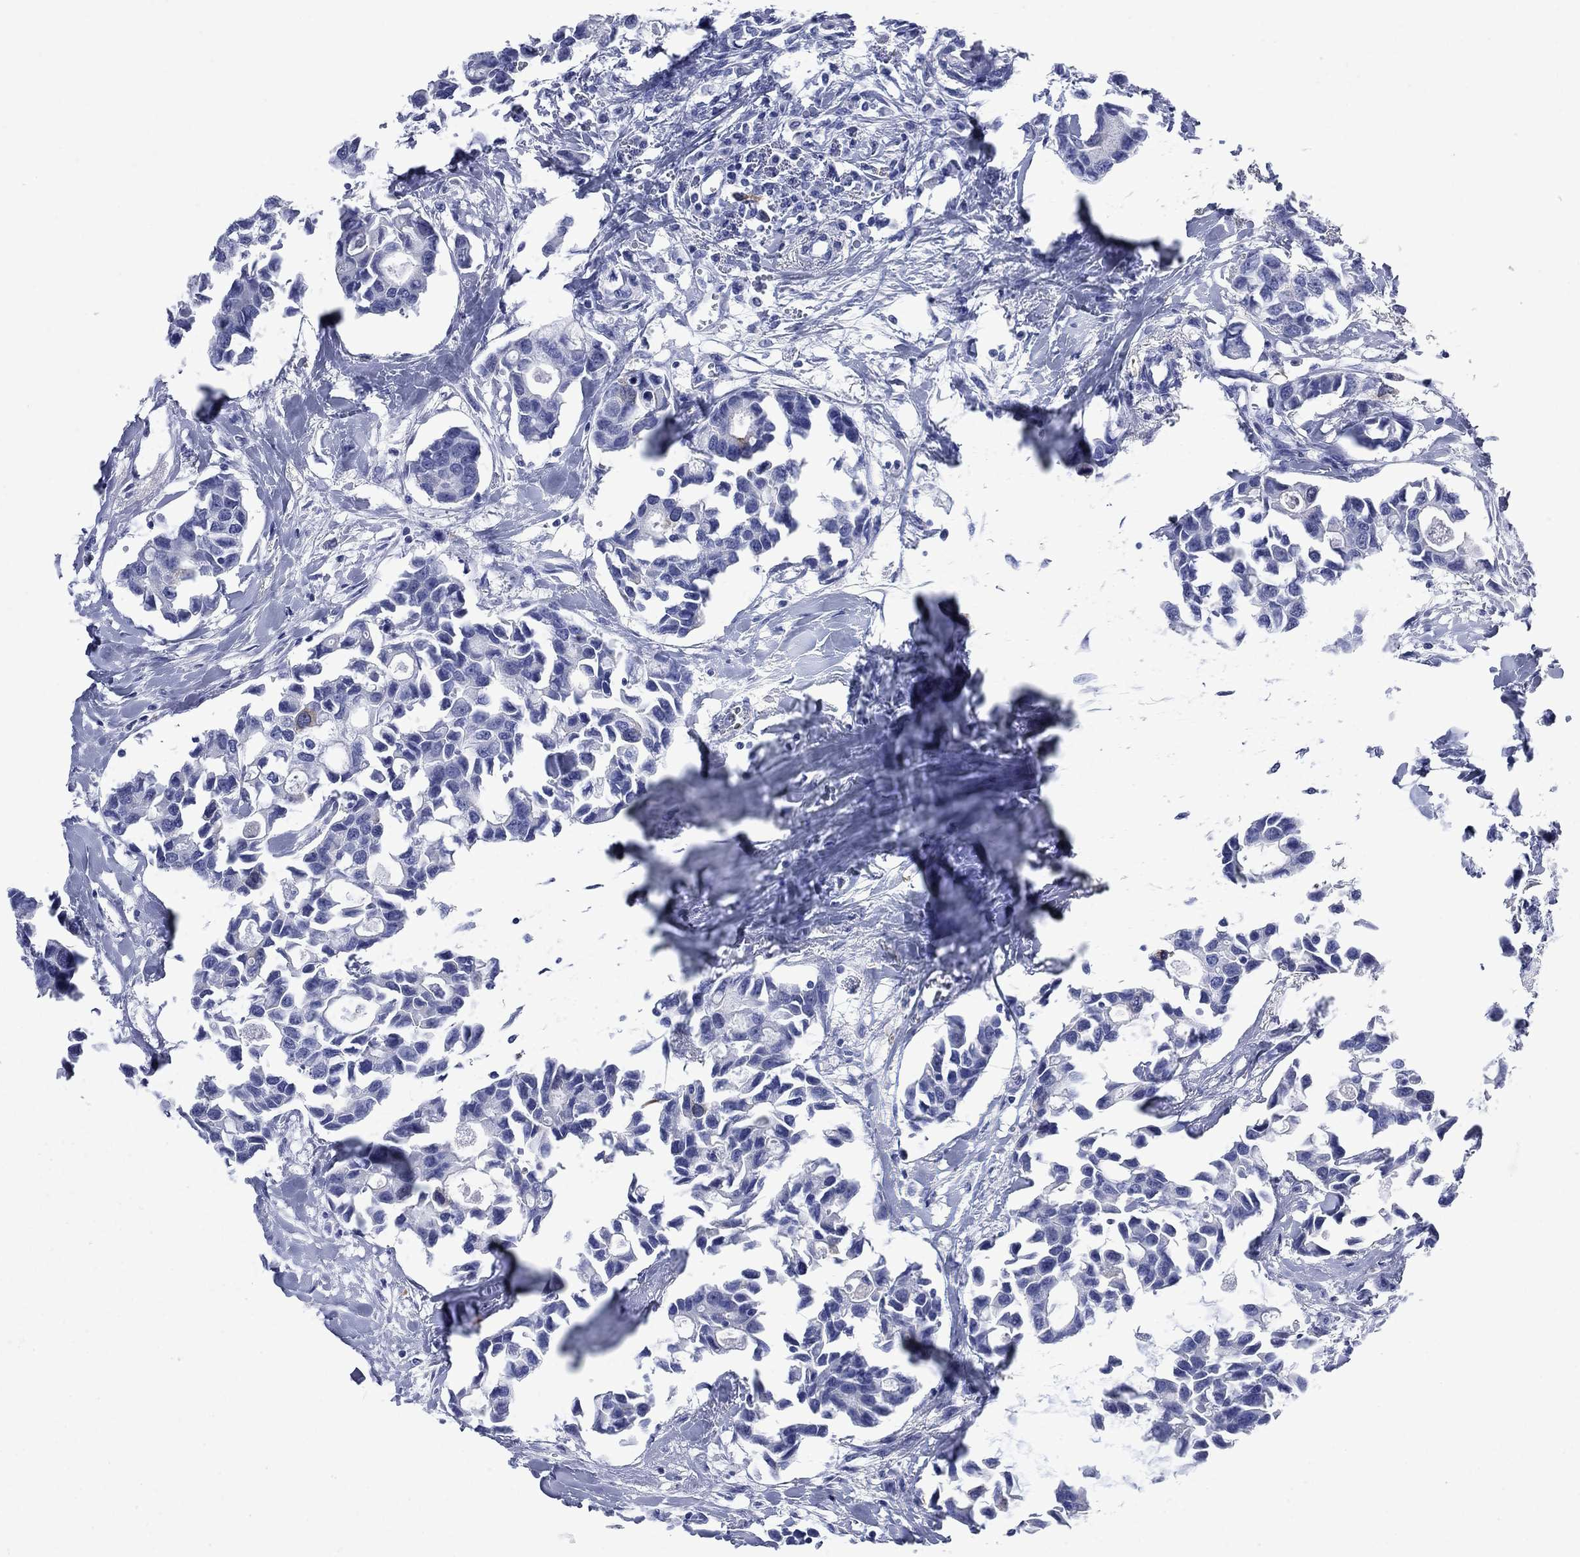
{"staining": {"intensity": "weak", "quantity": "<25%", "location": "cytoplasmic/membranous"}, "tissue": "breast cancer", "cell_type": "Tumor cells", "image_type": "cancer", "snomed": [{"axis": "morphology", "description": "Duct carcinoma"}, {"axis": "topography", "description": "Breast"}], "caption": "Tumor cells show no significant protein staining in breast cancer (invasive ductal carcinoma). (DAB IHC visualized using brightfield microscopy, high magnification).", "gene": "TACC3", "patient": {"sex": "female", "age": 83}}